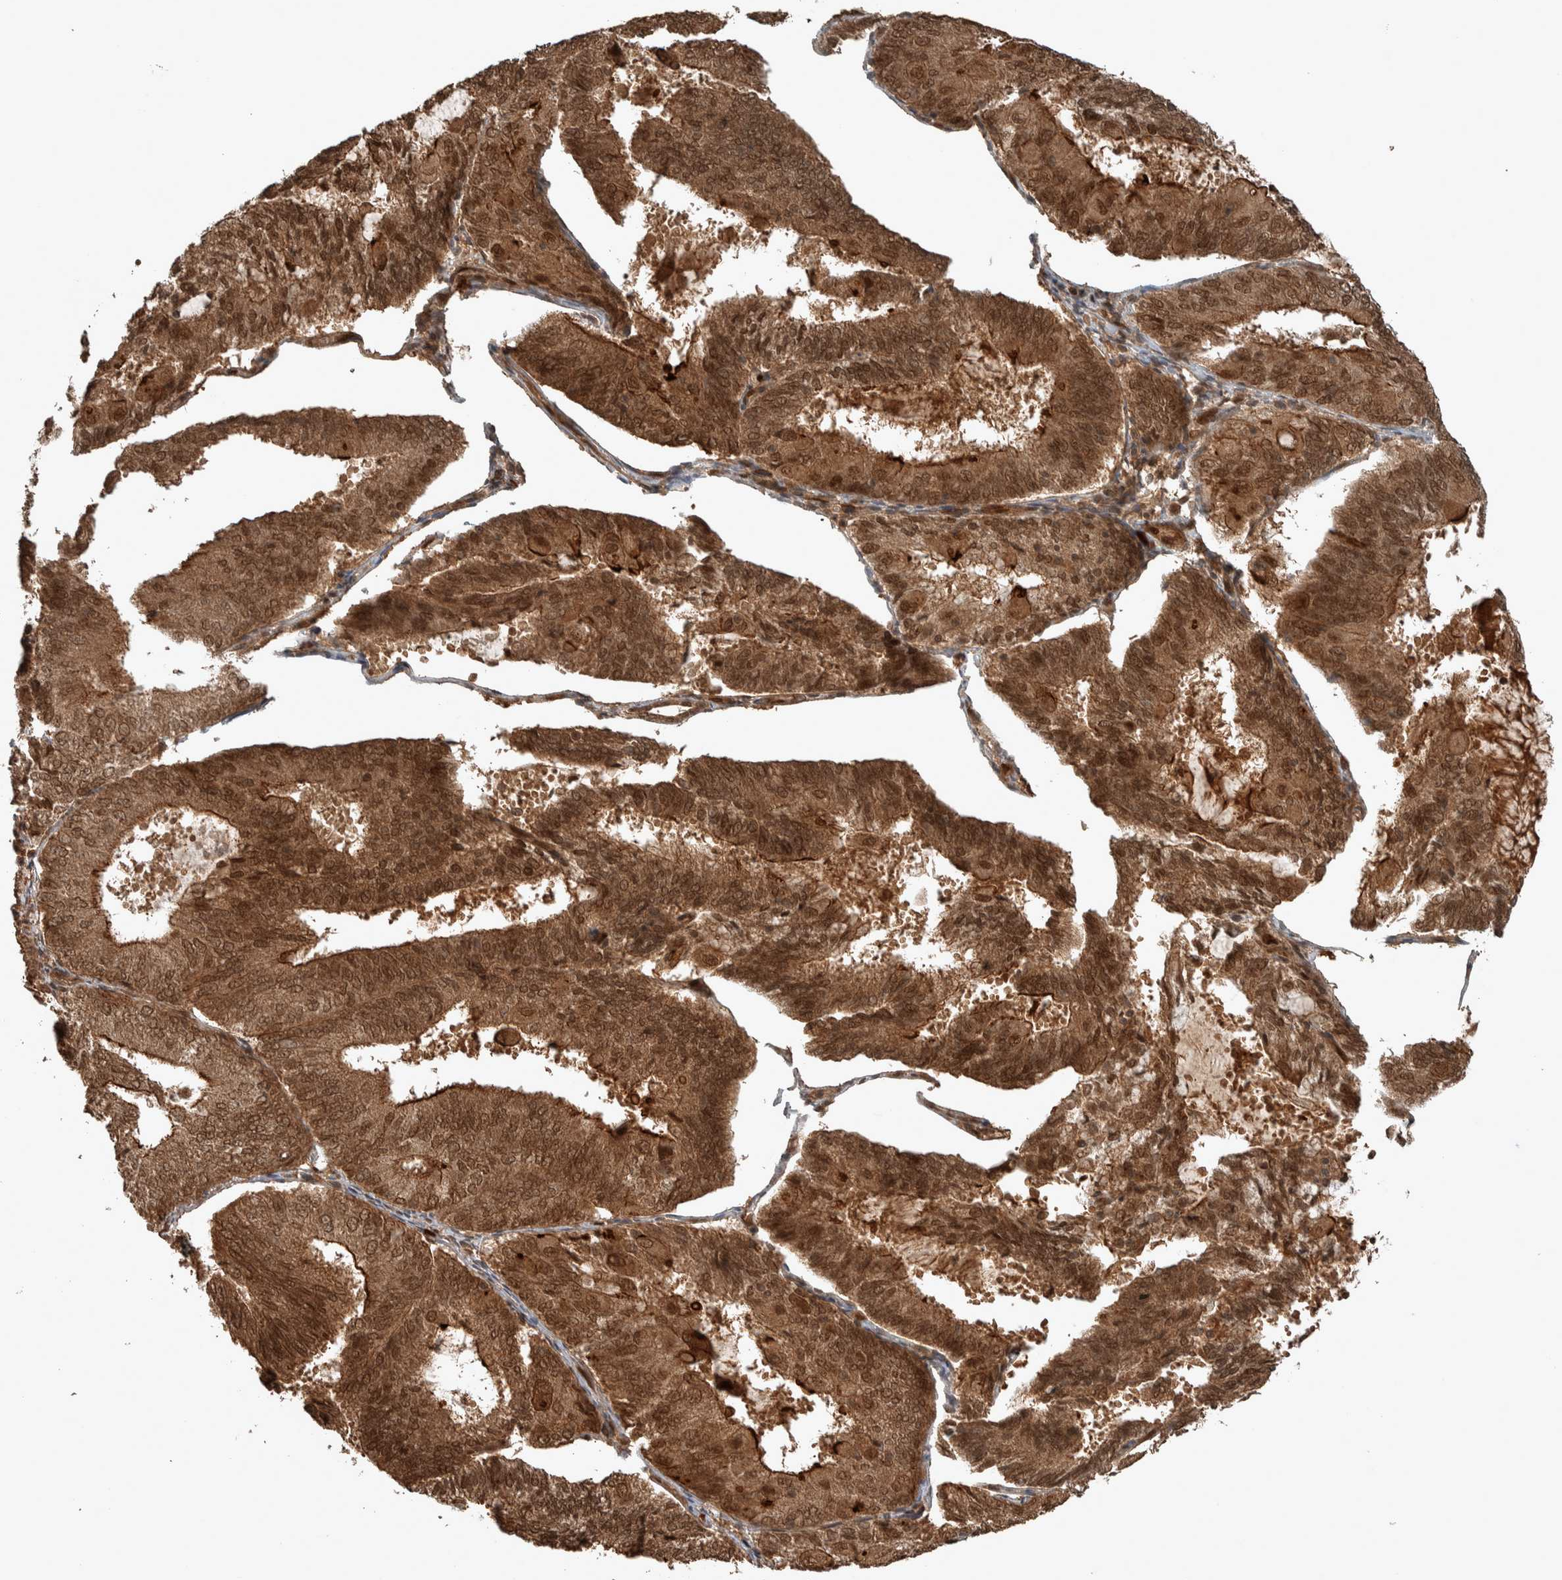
{"staining": {"intensity": "moderate", "quantity": ">75%", "location": "cytoplasmic/membranous,nuclear"}, "tissue": "endometrial cancer", "cell_type": "Tumor cells", "image_type": "cancer", "snomed": [{"axis": "morphology", "description": "Adenocarcinoma, NOS"}, {"axis": "topography", "description": "Endometrium"}], "caption": "Protein expression analysis of human endometrial cancer reveals moderate cytoplasmic/membranous and nuclear expression in approximately >75% of tumor cells.", "gene": "CNTROB", "patient": {"sex": "female", "age": 81}}